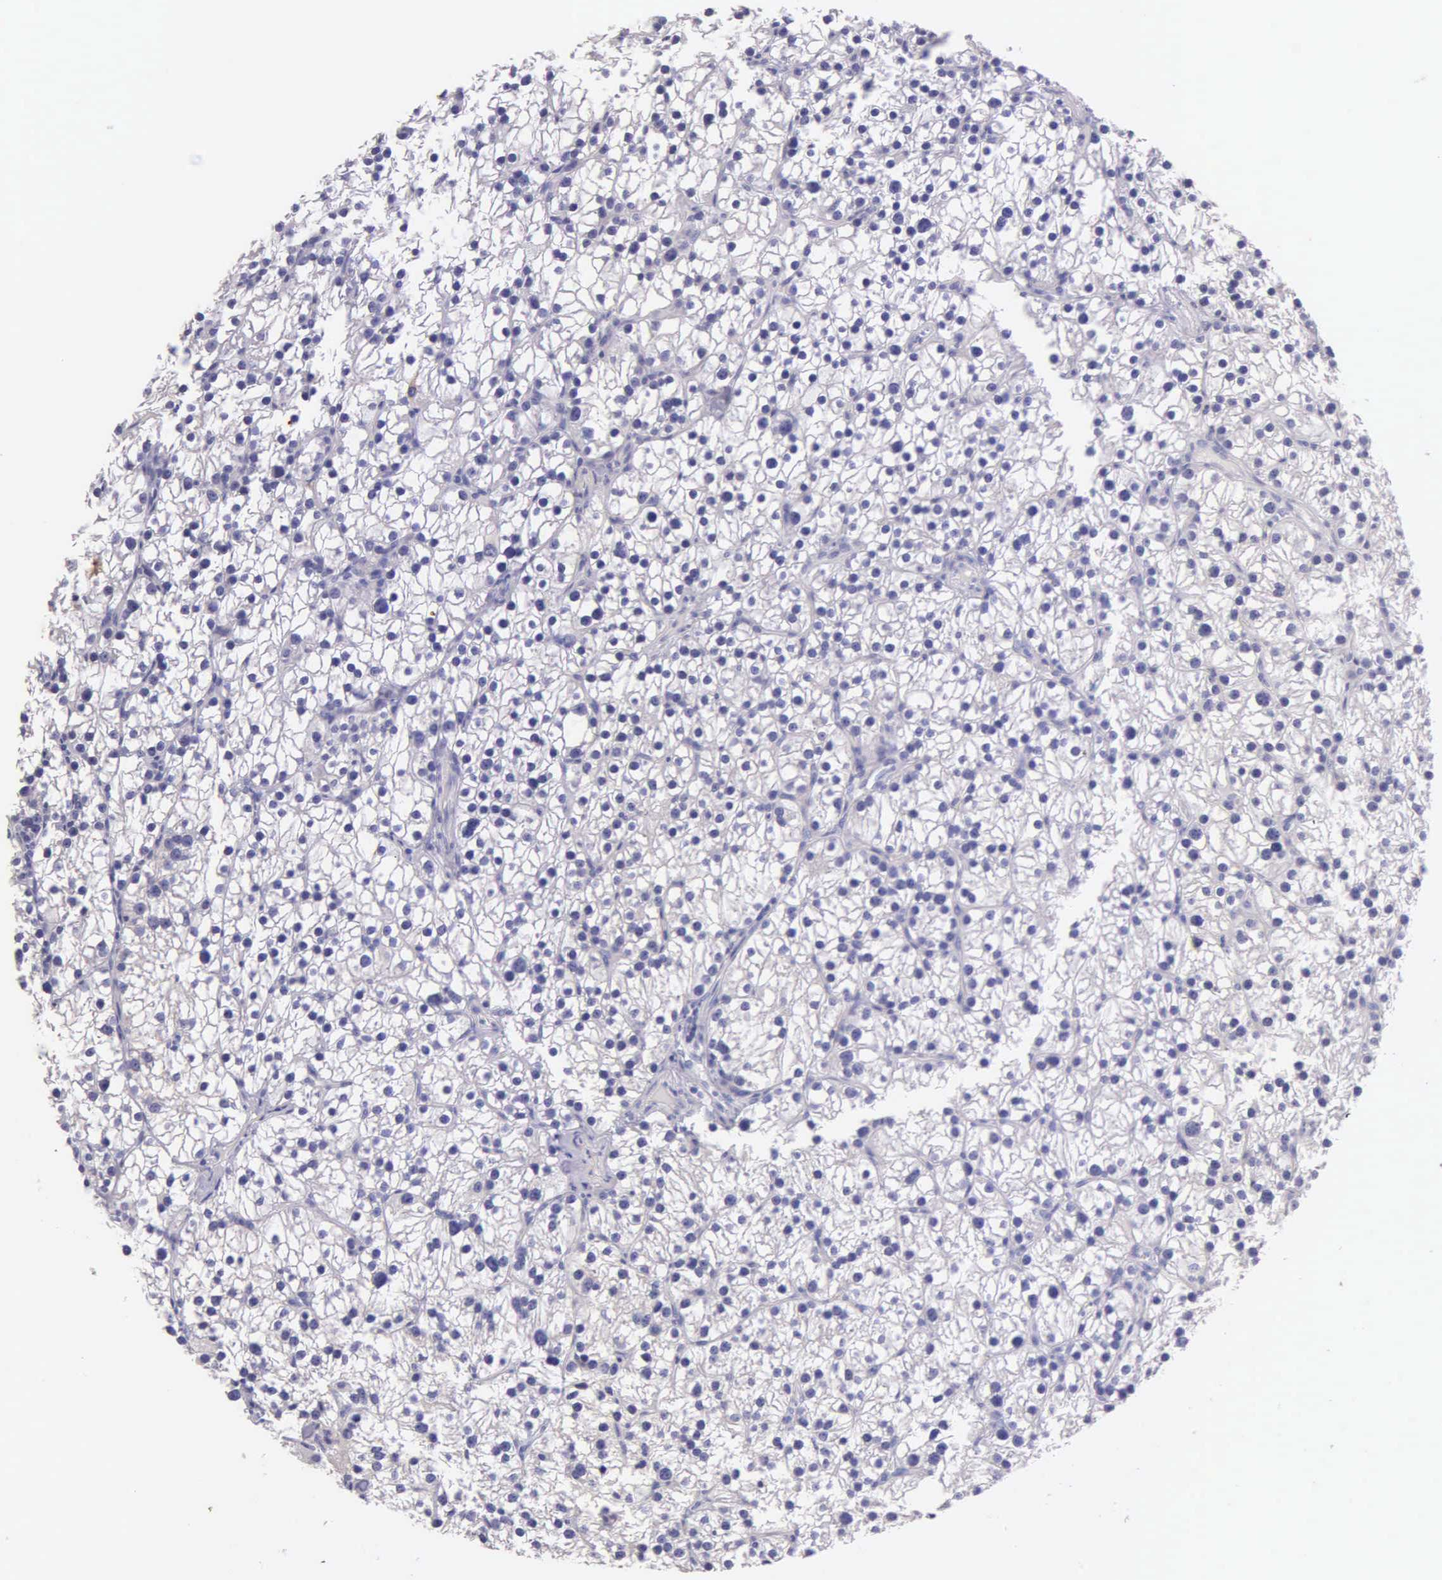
{"staining": {"intensity": "negative", "quantity": "none", "location": "none"}, "tissue": "parathyroid gland", "cell_type": "Glandular cells", "image_type": "normal", "snomed": [{"axis": "morphology", "description": "Normal tissue, NOS"}, {"axis": "topography", "description": "Parathyroid gland"}], "caption": "An IHC photomicrograph of unremarkable parathyroid gland is shown. There is no staining in glandular cells of parathyroid gland.", "gene": "KRT17", "patient": {"sex": "female", "age": 54}}